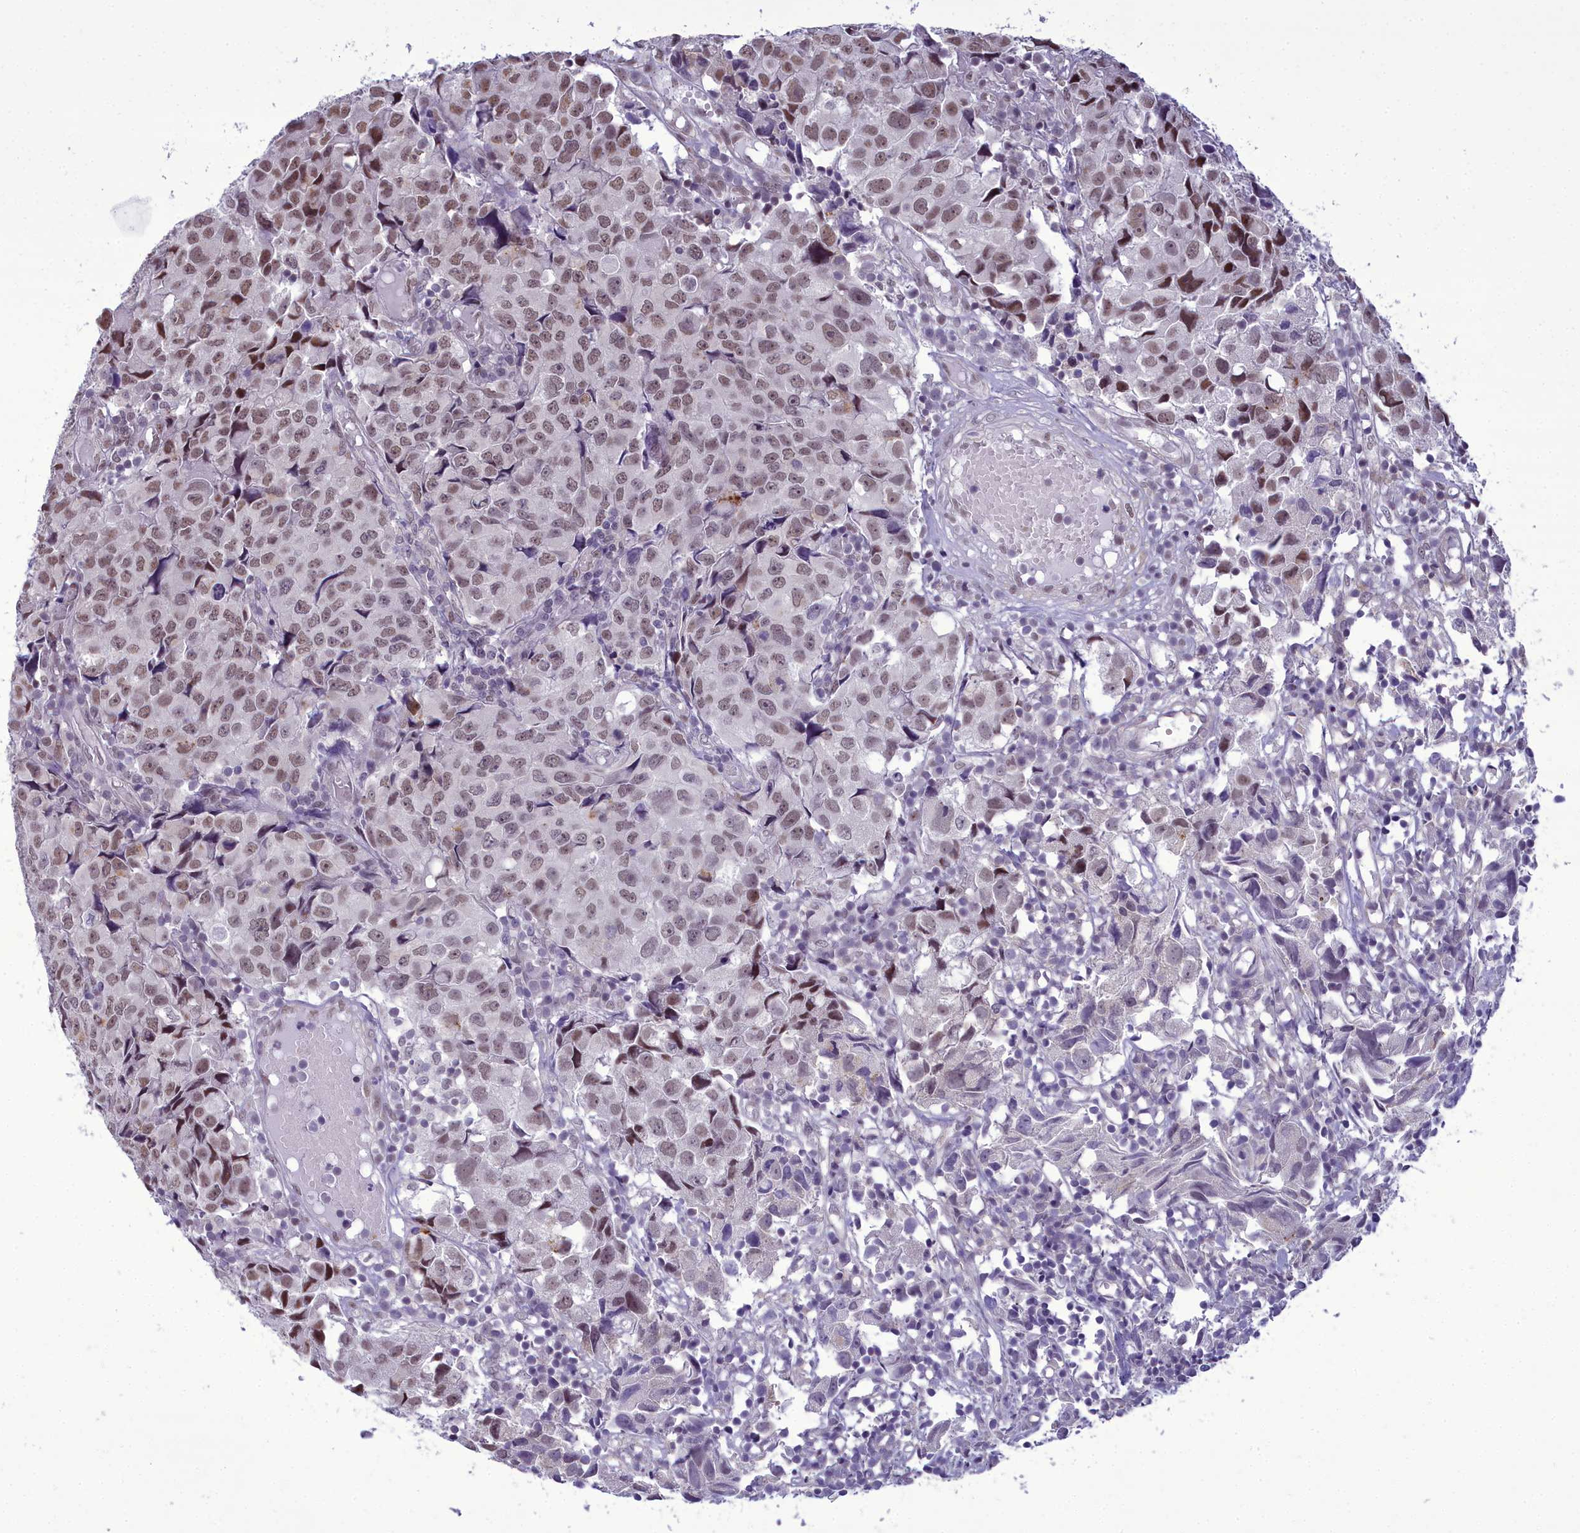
{"staining": {"intensity": "moderate", "quantity": ">75%", "location": "nuclear"}, "tissue": "urothelial cancer", "cell_type": "Tumor cells", "image_type": "cancer", "snomed": [{"axis": "morphology", "description": "Urothelial carcinoma, High grade"}, {"axis": "topography", "description": "Urinary bladder"}], "caption": "The photomicrograph reveals staining of high-grade urothelial carcinoma, revealing moderate nuclear protein staining (brown color) within tumor cells. (IHC, brightfield microscopy, high magnification).", "gene": "CEACAM19", "patient": {"sex": "female", "age": 75}}